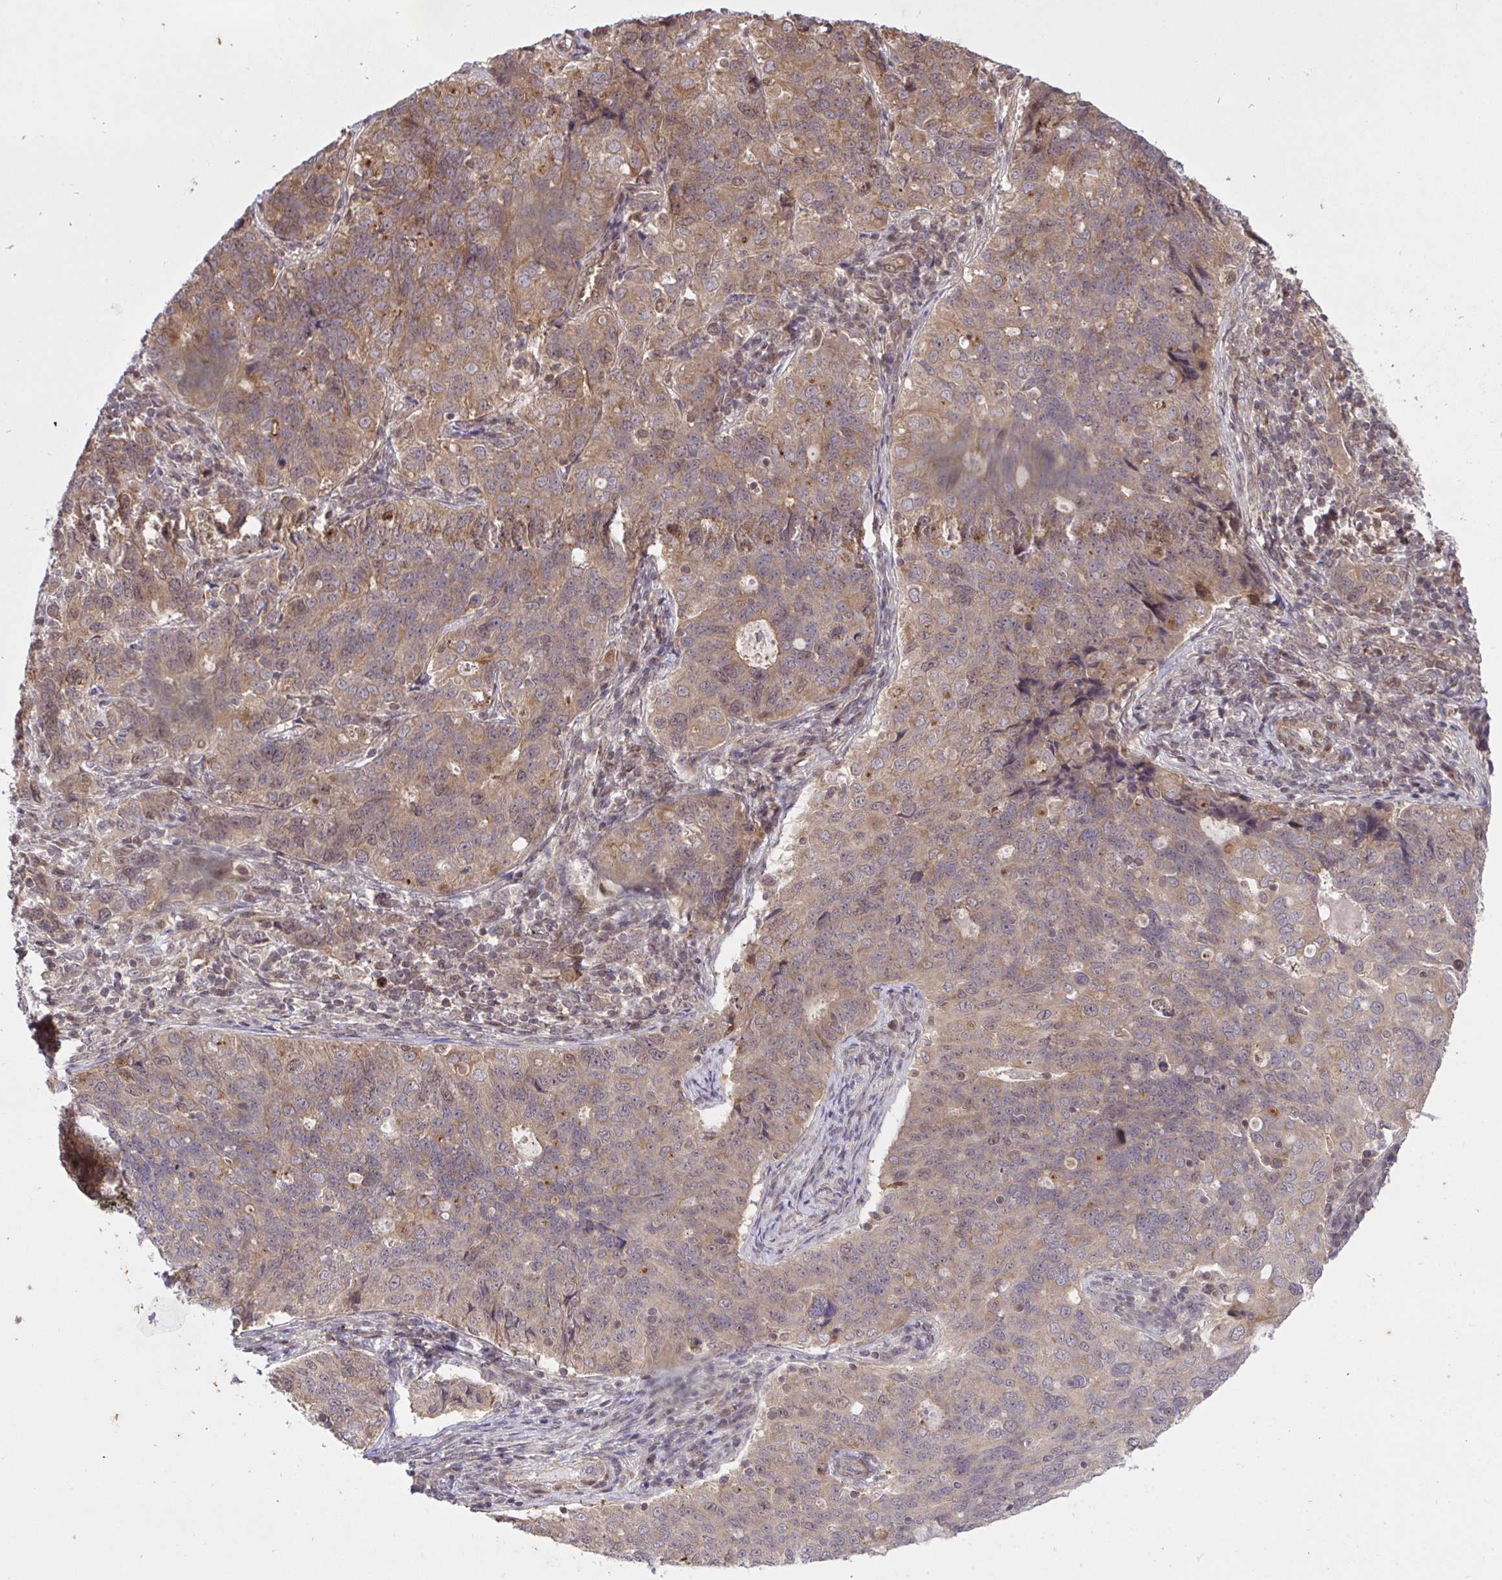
{"staining": {"intensity": "moderate", "quantity": ">75%", "location": "cytoplasmic/membranous"}, "tissue": "endometrial cancer", "cell_type": "Tumor cells", "image_type": "cancer", "snomed": [{"axis": "morphology", "description": "Adenocarcinoma, NOS"}, {"axis": "topography", "description": "Endometrium"}], "caption": "A medium amount of moderate cytoplasmic/membranous expression is appreciated in approximately >75% of tumor cells in endometrial cancer (adenocarcinoma) tissue.", "gene": "ERI1", "patient": {"sex": "female", "age": 43}}